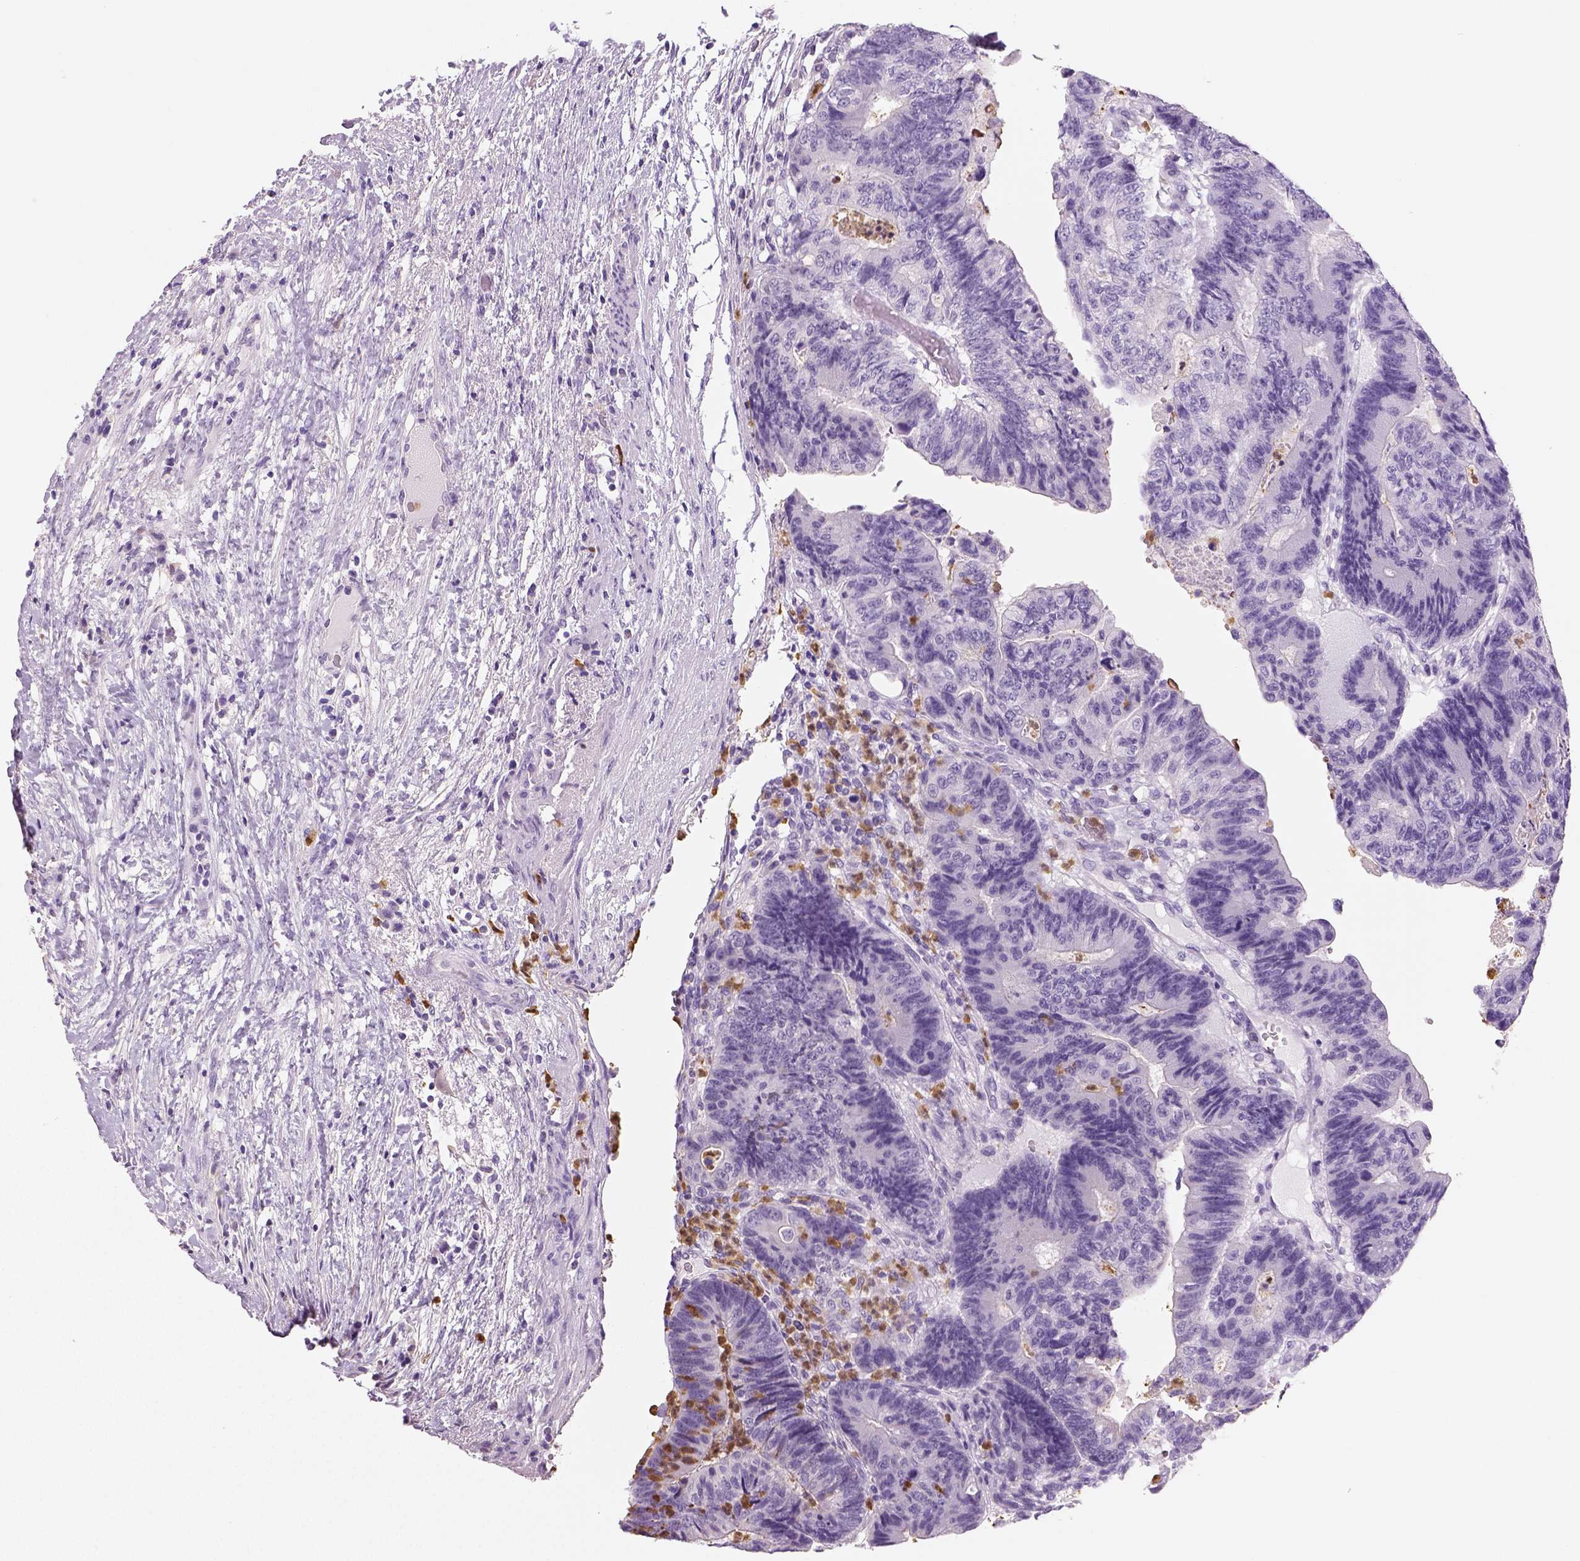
{"staining": {"intensity": "negative", "quantity": "none", "location": "none"}, "tissue": "colorectal cancer", "cell_type": "Tumor cells", "image_type": "cancer", "snomed": [{"axis": "morphology", "description": "Adenocarcinoma, NOS"}, {"axis": "topography", "description": "Colon"}], "caption": "Colorectal cancer was stained to show a protein in brown. There is no significant expression in tumor cells.", "gene": "NECAB2", "patient": {"sex": "female", "age": 48}}